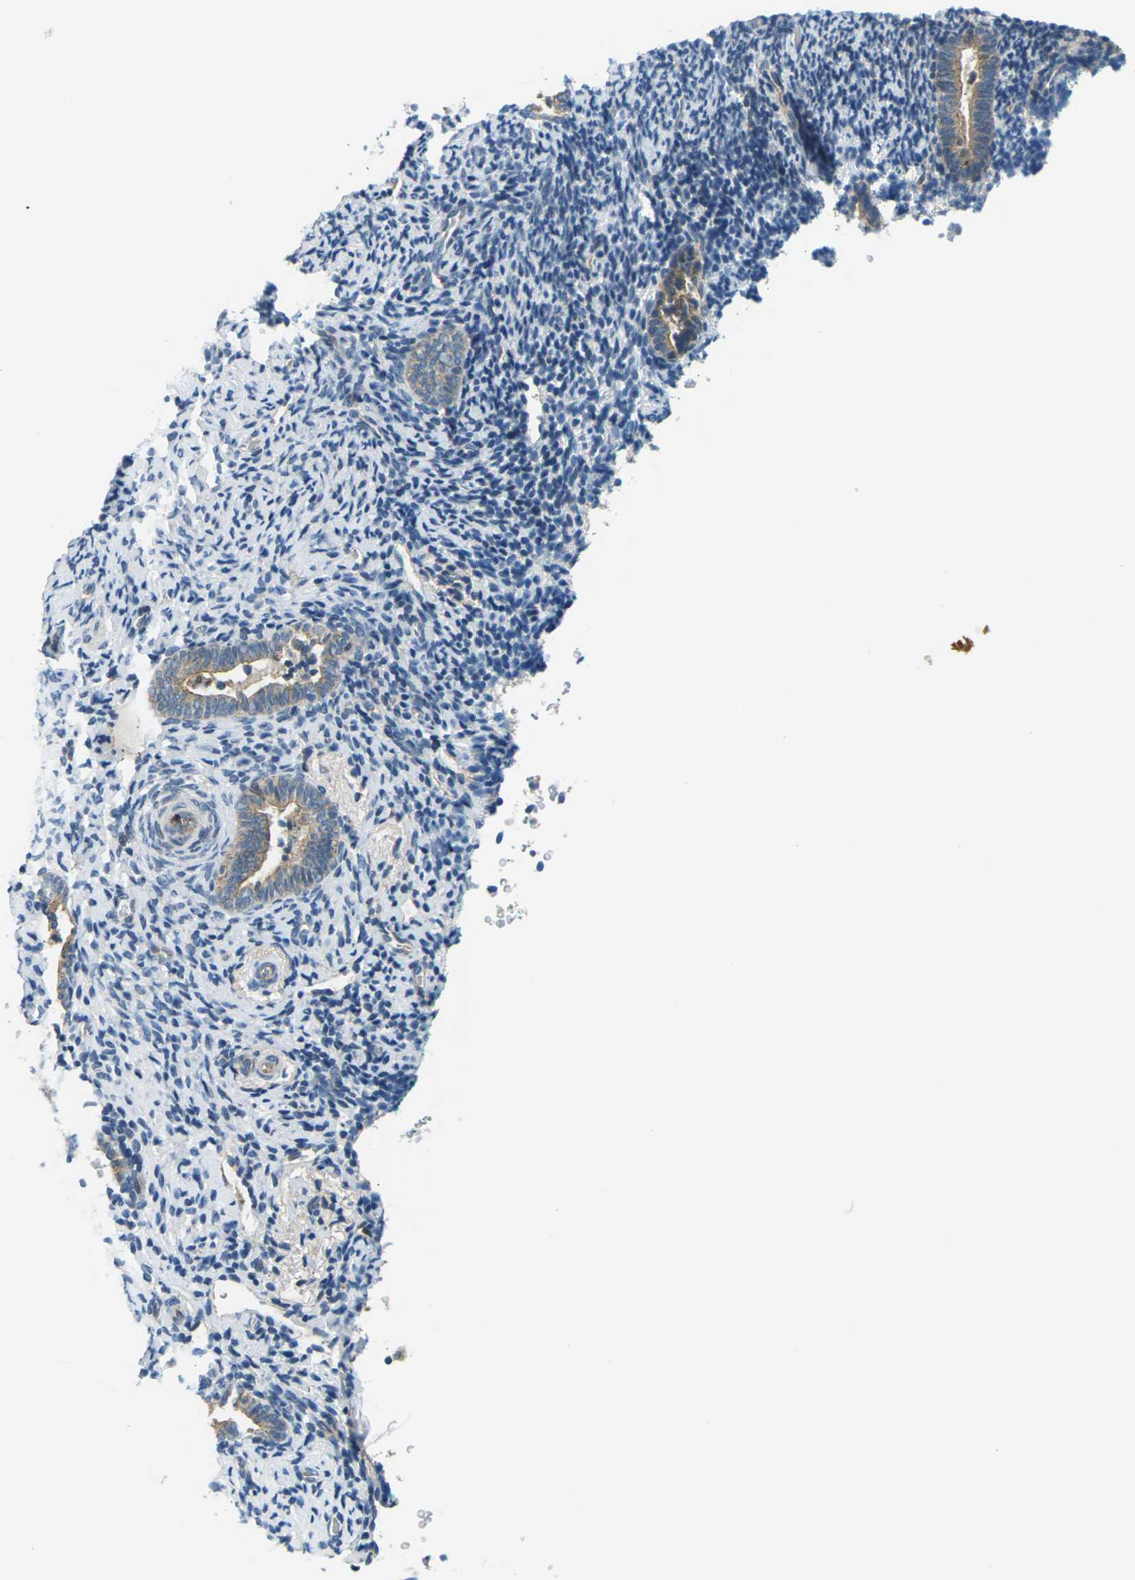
{"staining": {"intensity": "negative", "quantity": "none", "location": "none"}, "tissue": "endometrium", "cell_type": "Cells in endometrial stroma", "image_type": "normal", "snomed": [{"axis": "morphology", "description": "Normal tissue, NOS"}, {"axis": "topography", "description": "Endometrium"}], "caption": "Image shows no significant protein expression in cells in endometrial stroma of unremarkable endometrium.", "gene": "SLC13A3", "patient": {"sex": "female", "age": 51}}